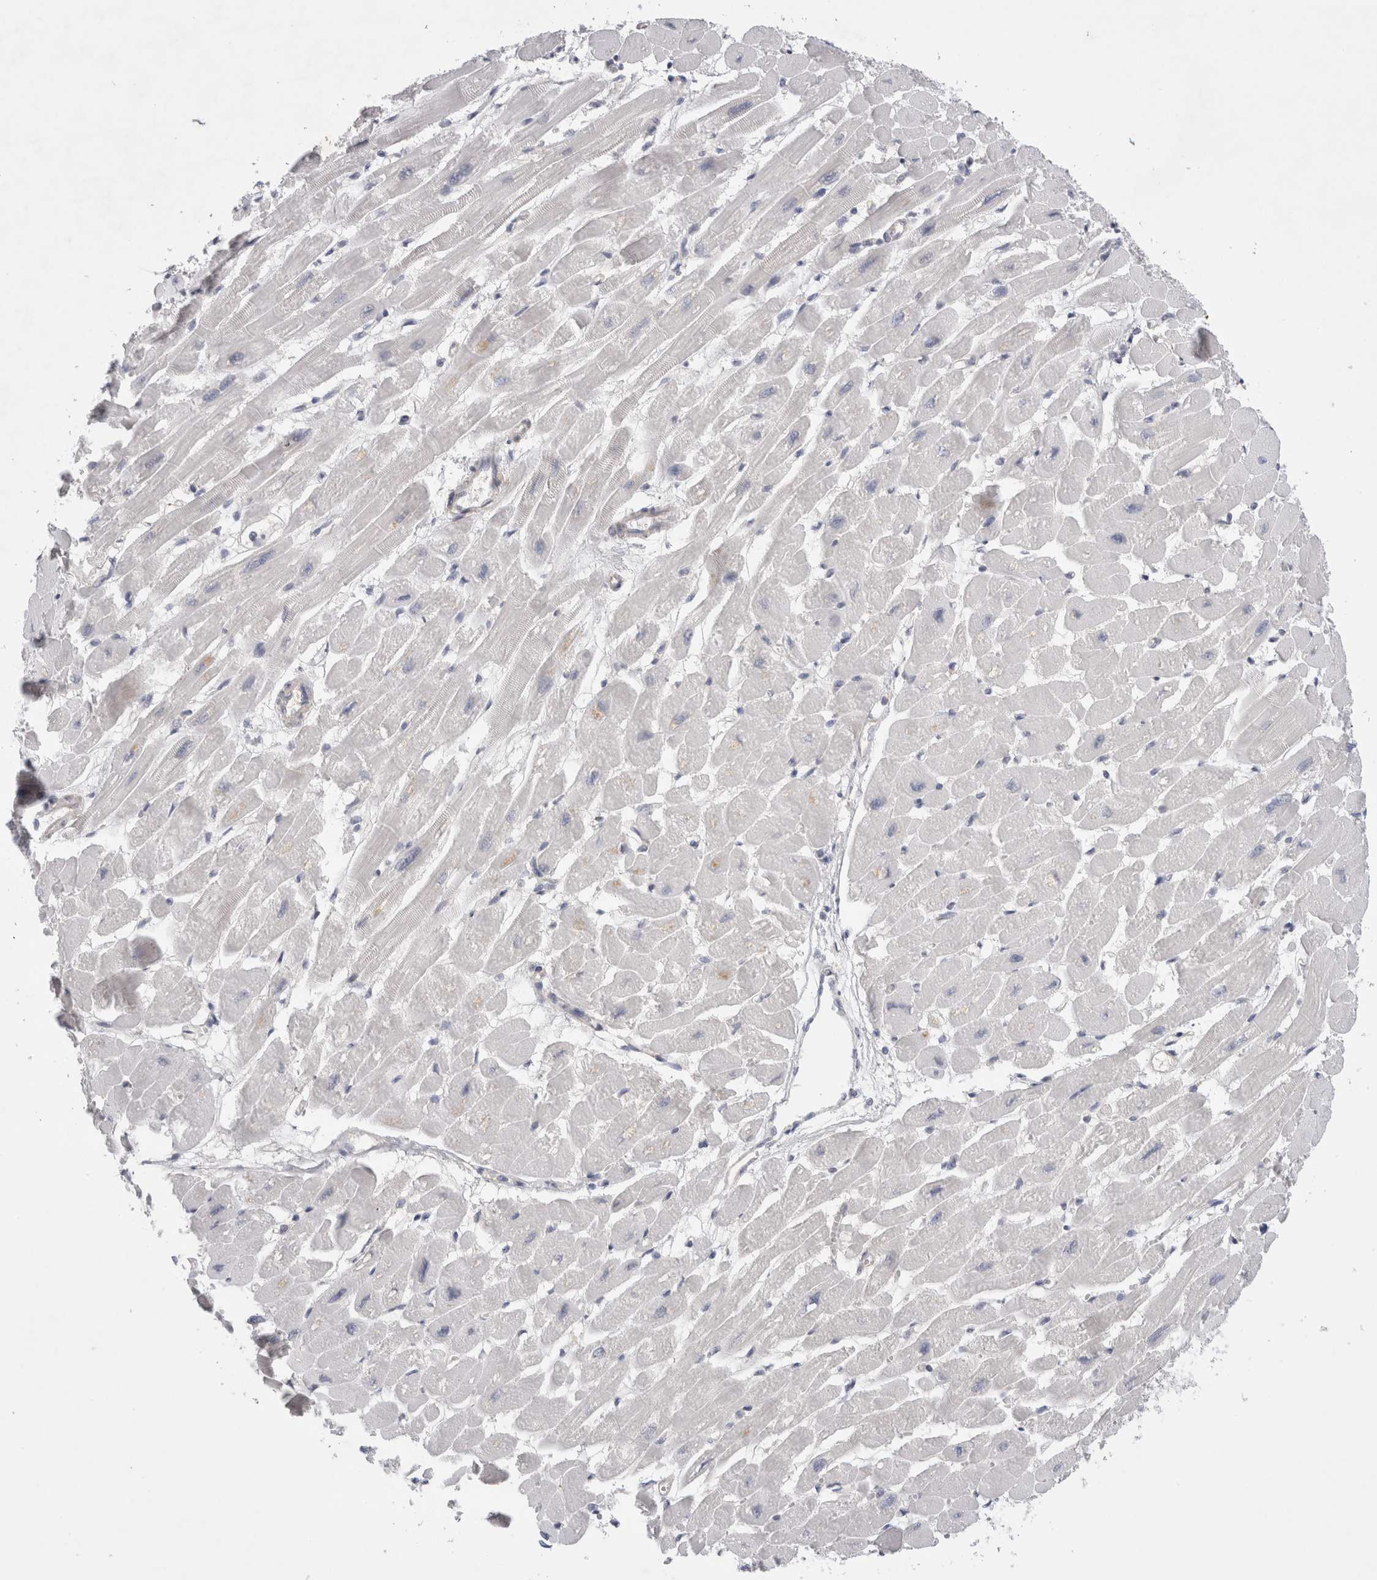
{"staining": {"intensity": "negative", "quantity": "none", "location": "none"}, "tissue": "heart muscle", "cell_type": "Cardiomyocytes", "image_type": "normal", "snomed": [{"axis": "morphology", "description": "Normal tissue, NOS"}, {"axis": "topography", "description": "Heart"}], "caption": "High magnification brightfield microscopy of unremarkable heart muscle stained with DAB (brown) and counterstained with hematoxylin (blue): cardiomyocytes show no significant positivity. Nuclei are stained in blue.", "gene": "WIPF2", "patient": {"sex": "female", "age": 54}}